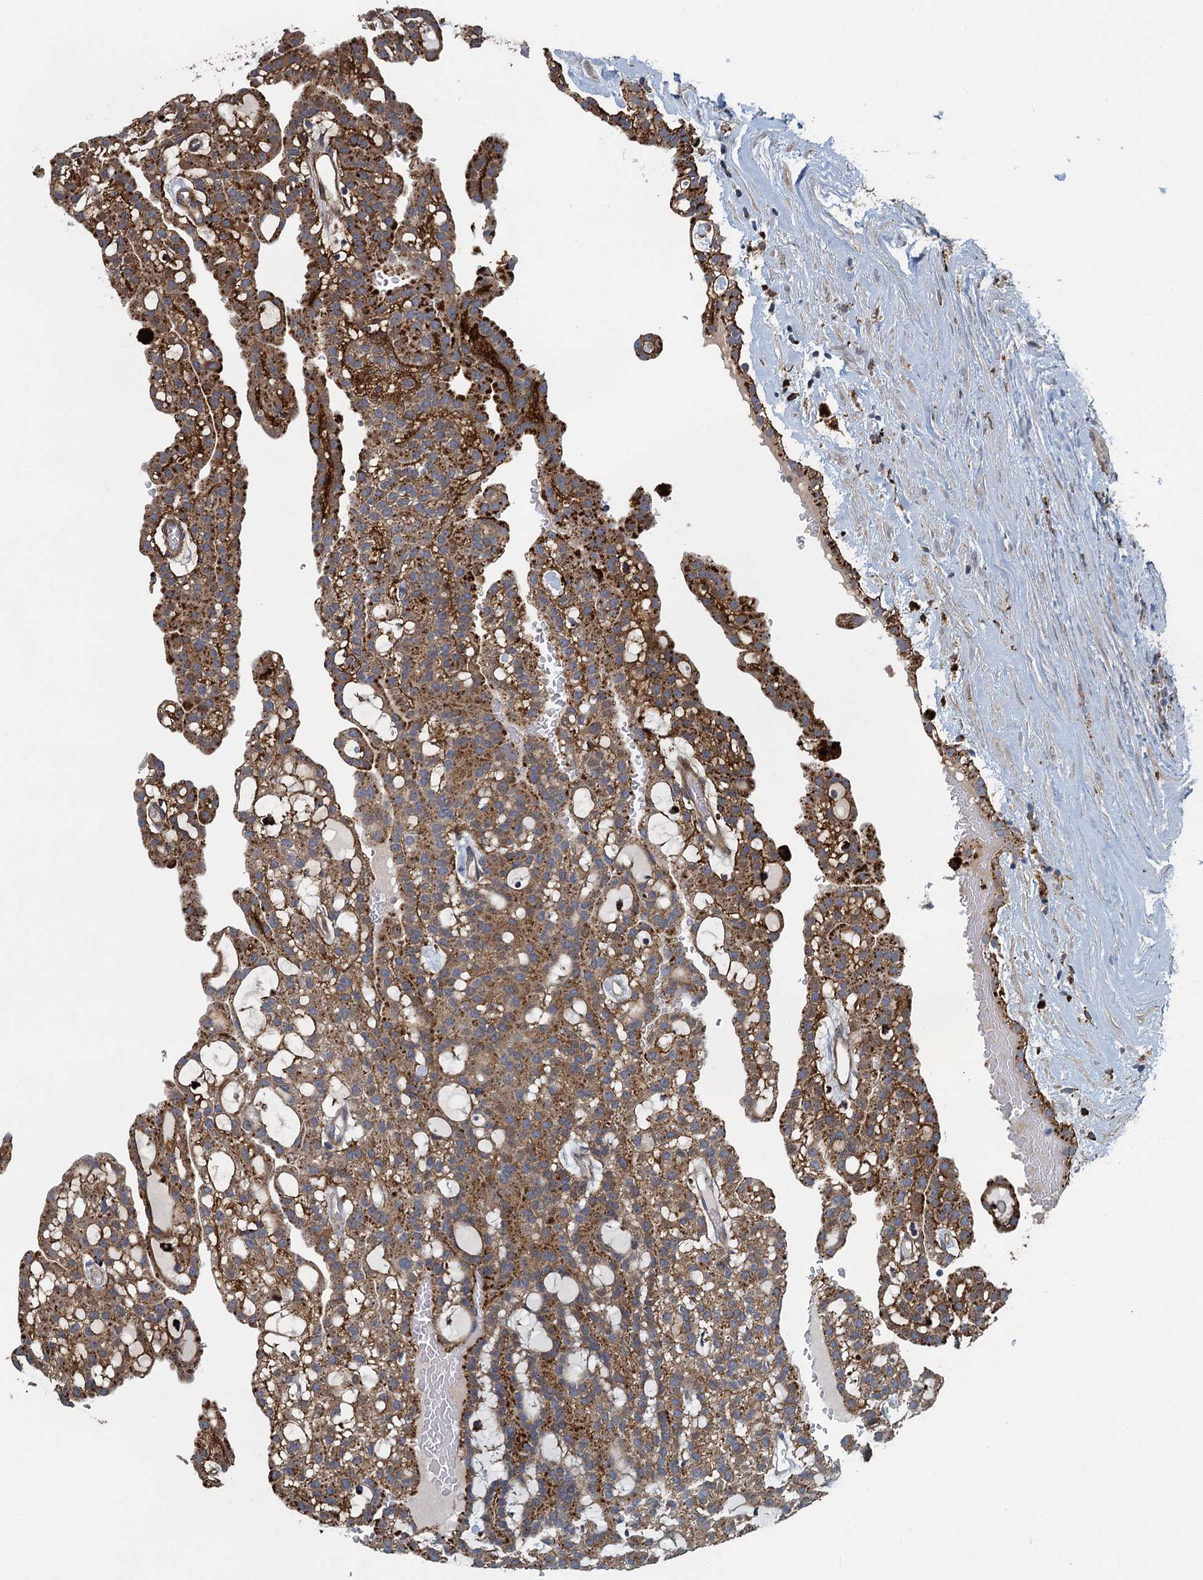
{"staining": {"intensity": "moderate", "quantity": ">75%", "location": "cytoplasmic/membranous"}, "tissue": "renal cancer", "cell_type": "Tumor cells", "image_type": "cancer", "snomed": [{"axis": "morphology", "description": "Adenocarcinoma, NOS"}, {"axis": "topography", "description": "Kidney"}], "caption": "Protein expression by immunohistochemistry shows moderate cytoplasmic/membranous expression in approximately >75% of tumor cells in adenocarcinoma (renal). (IHC, brightfield microscopy, high magnification).", "gene": "AGRN", "patient": {"sex": "male", "age": 63}}